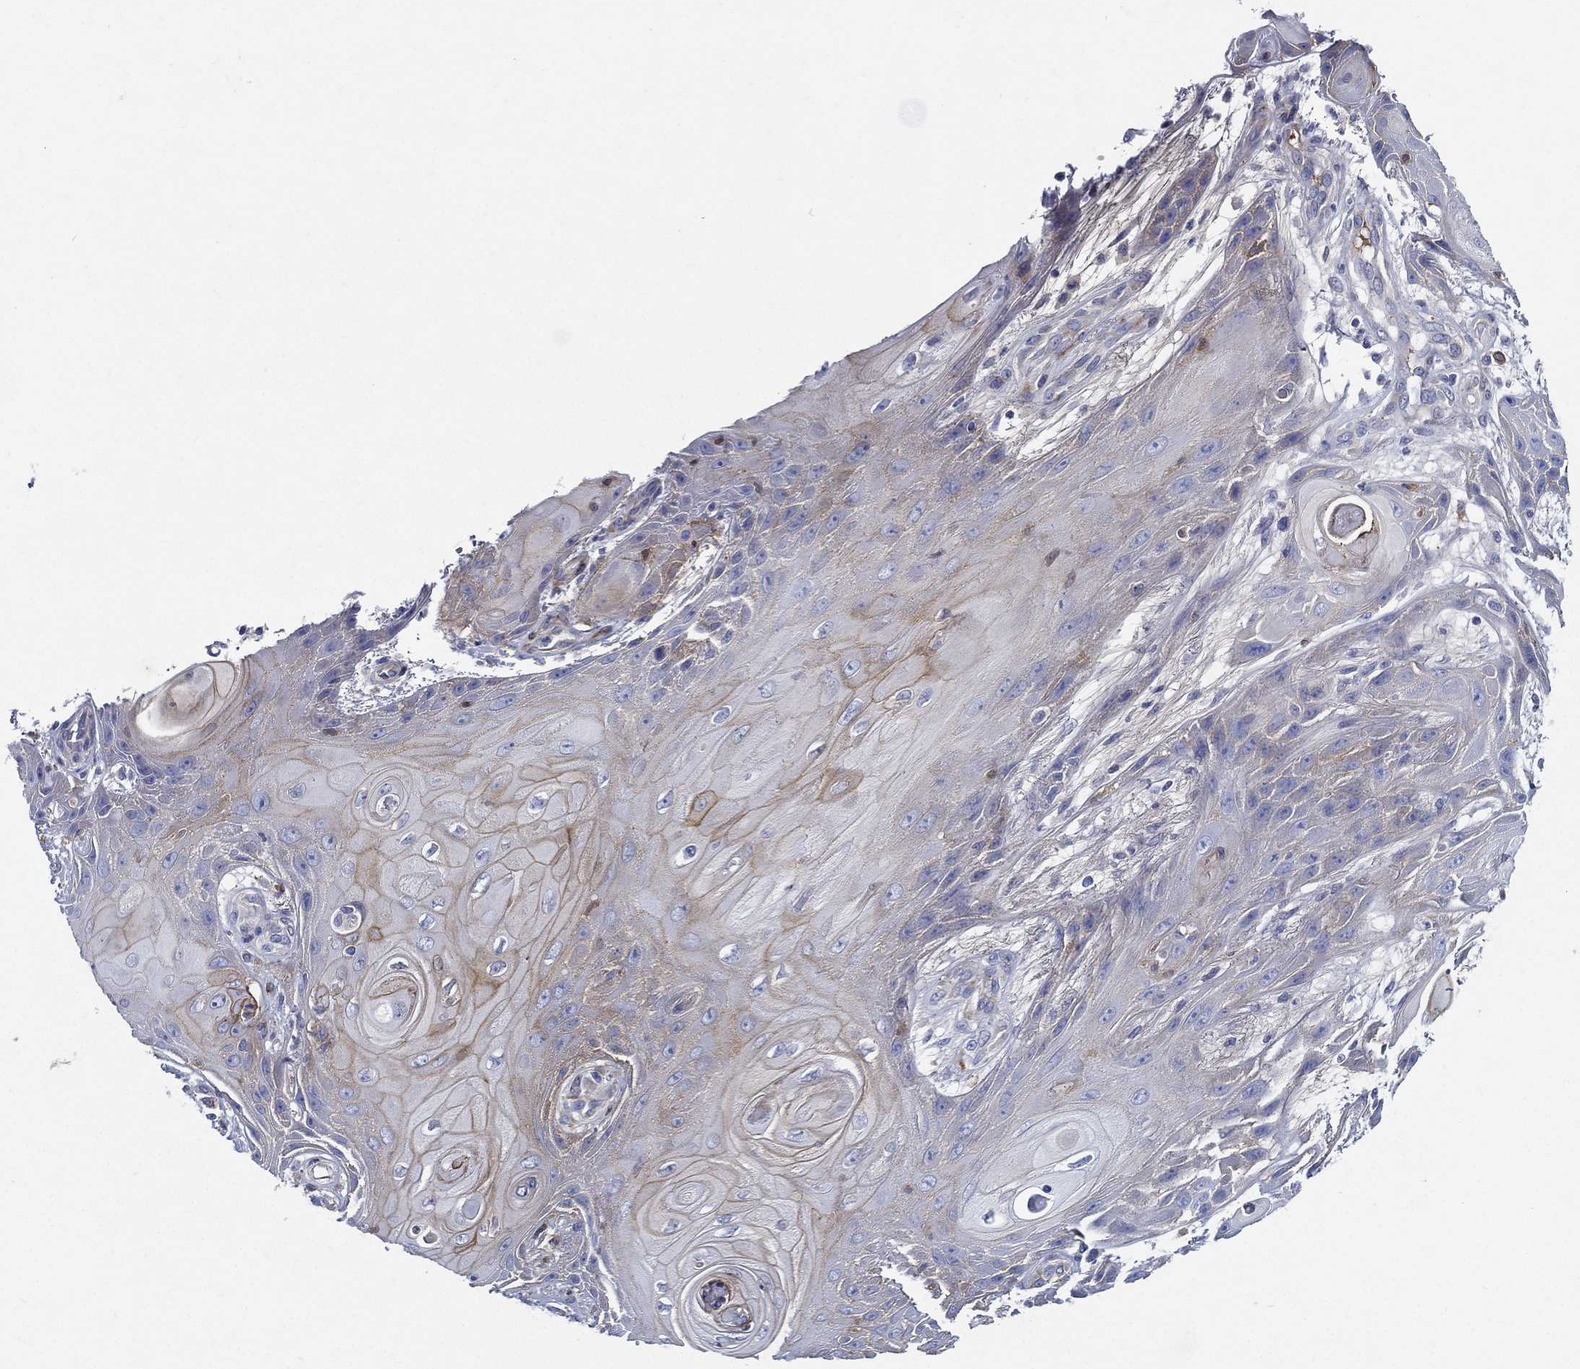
{"staining": {"intensity": "strong", "quantity": "<25%", "location": "cytoplasmic/membranous"}, "tissue": "skin cancer", "cell_type": "Tumor cells", "image_type": "cancer", "snomed": [{"axis": "morphology", "description": "Squamous cell carcinoma, NOS"}, {"axis": "topography", "description": "Skin"}], "caption": "IHC photomicrograph of skin squamous cell carcinoma stained for a protein (brown), which demonstrates medium levels of strong cytoplasmic/membranous expression in approximately <25% of tumor cells.", "gene": "TMPRSS11D", "patient": {"sex": "male", "age": 62}}